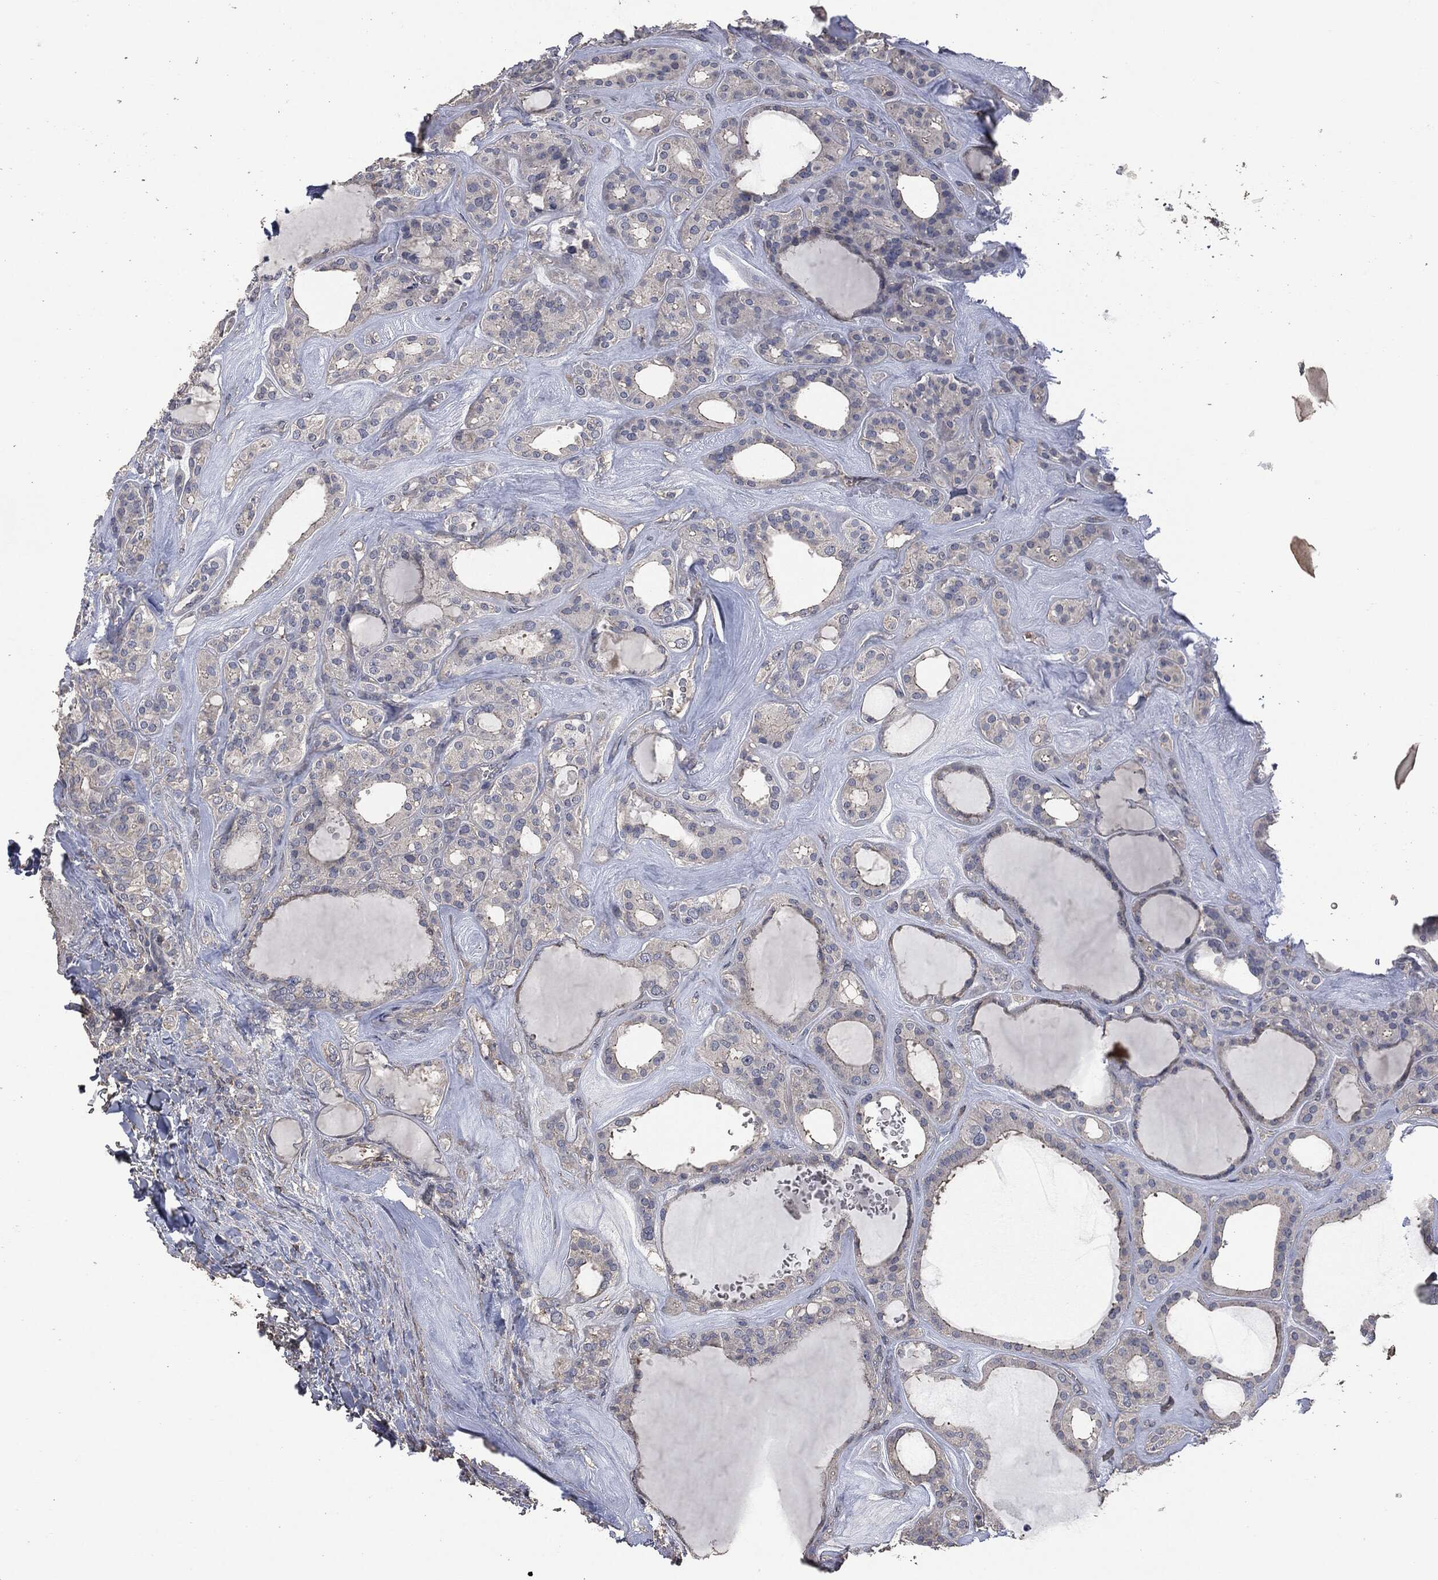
{"staining": {"intensity": "negative", "quantity": "none", "location": "none"}, "tissue": "thyroid cancer", "cell_type": "Tumor cells", "image_type": "cancer", "snomed": [{"axis": "morphology", "description": "Normal tissue, NOS"}, {"axis": "morphology", "description": "Papillary adenocarcinoma, NOS"}, {"axis": "topography", "description": "Thyroid gland"}], "caption": "Protein analysis of thyroid cancer (papillary adenocarcinoma) displays no significant positivity in tumor cells.", "gene": "MSLN", "patient": {"sex": "female", "age": 66}}